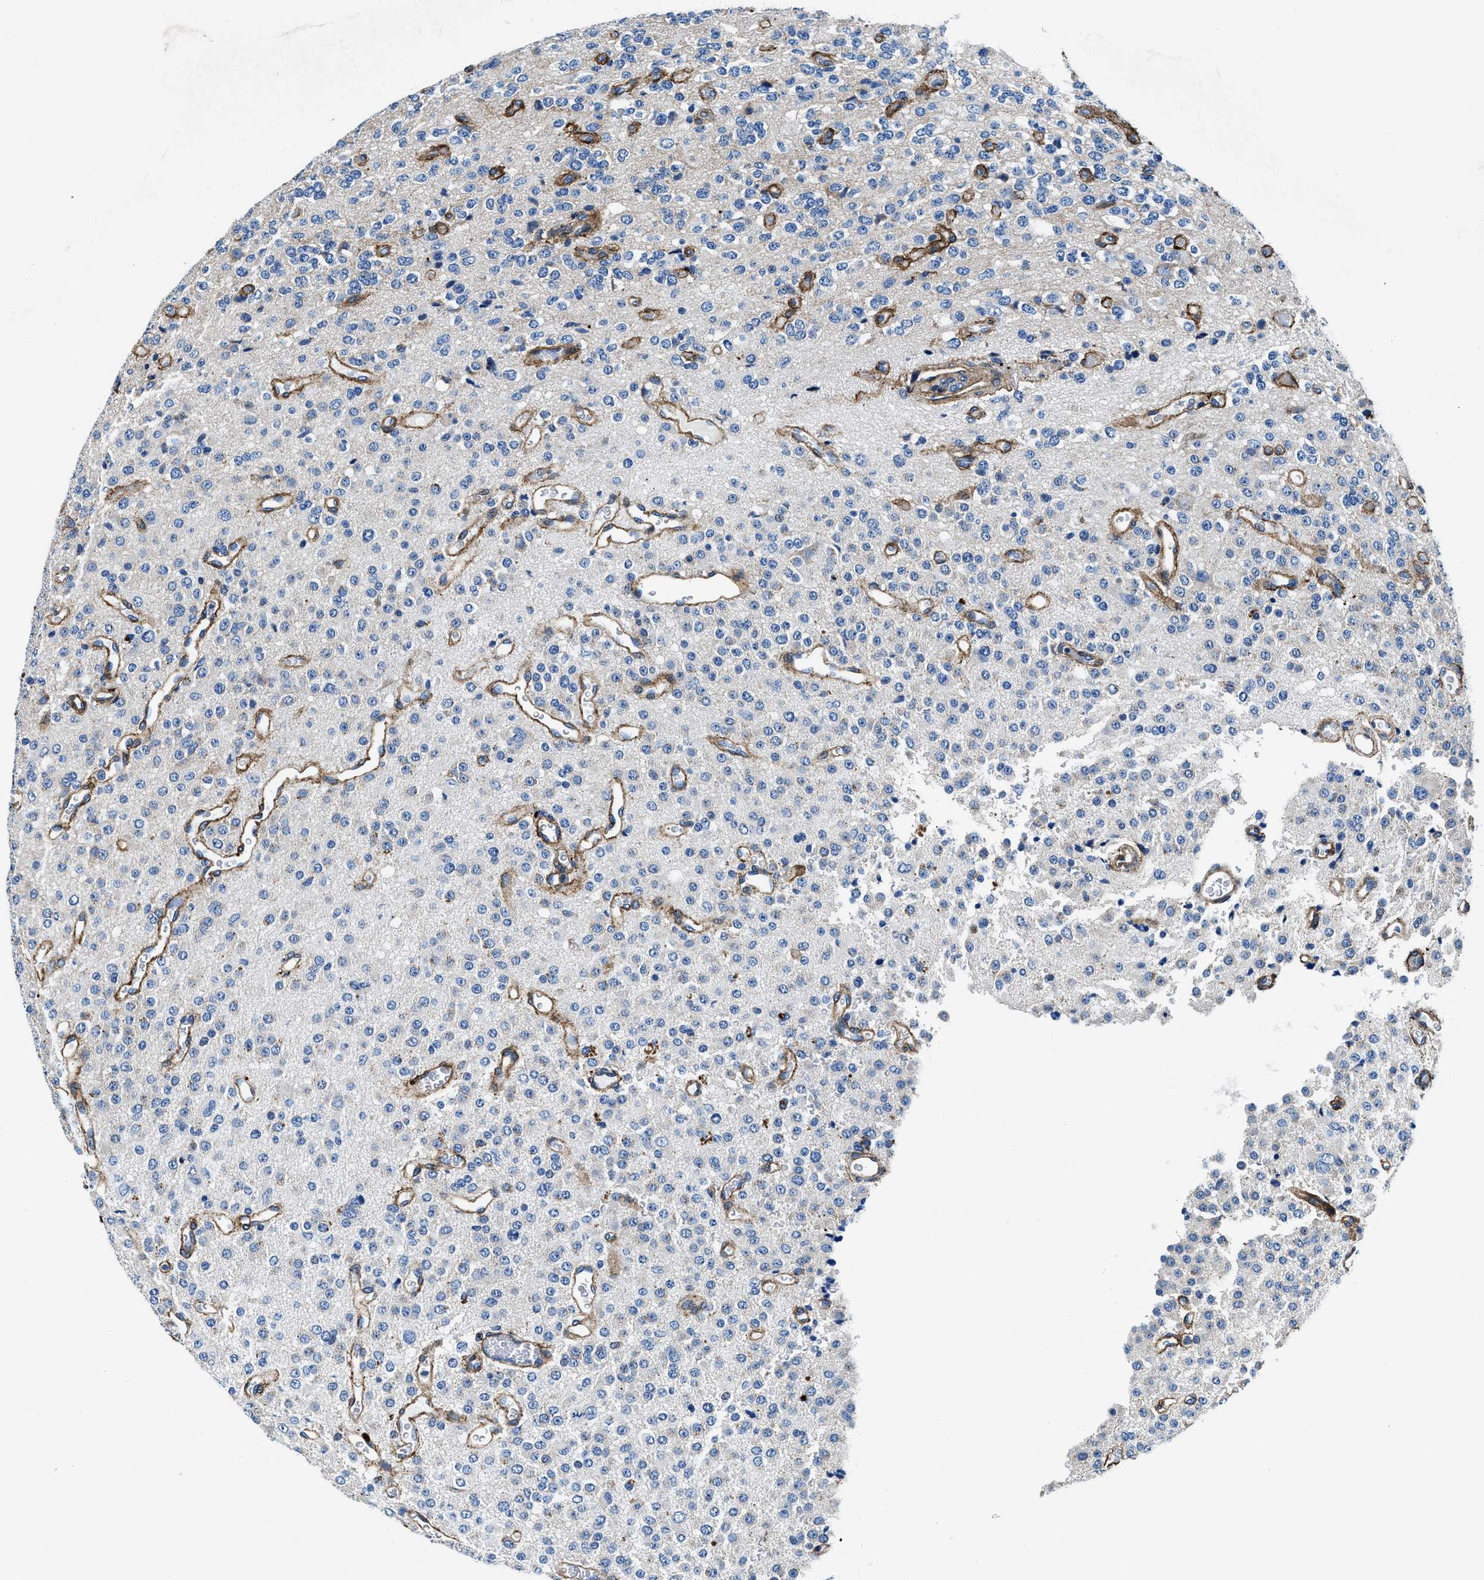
{"staining": {"intensity": "negative", "quantity": "none", "location": "none"}, "tissue": "glioma", "cell_type": "Tumor cells", "image_type": "cancer", "snomed": [{"axis": "morphology", "description": "Glioma, malignant, Low grade"}, {"axis": "topography", "description": "Brain"}], "caption": "Low-grade glioma (malignant) stained for a protein using immunohistochemistry (IHC) reveals no positivity tumor cells.", "gene": "DAG1", "patient": {"sex": "male", "age": 38}}